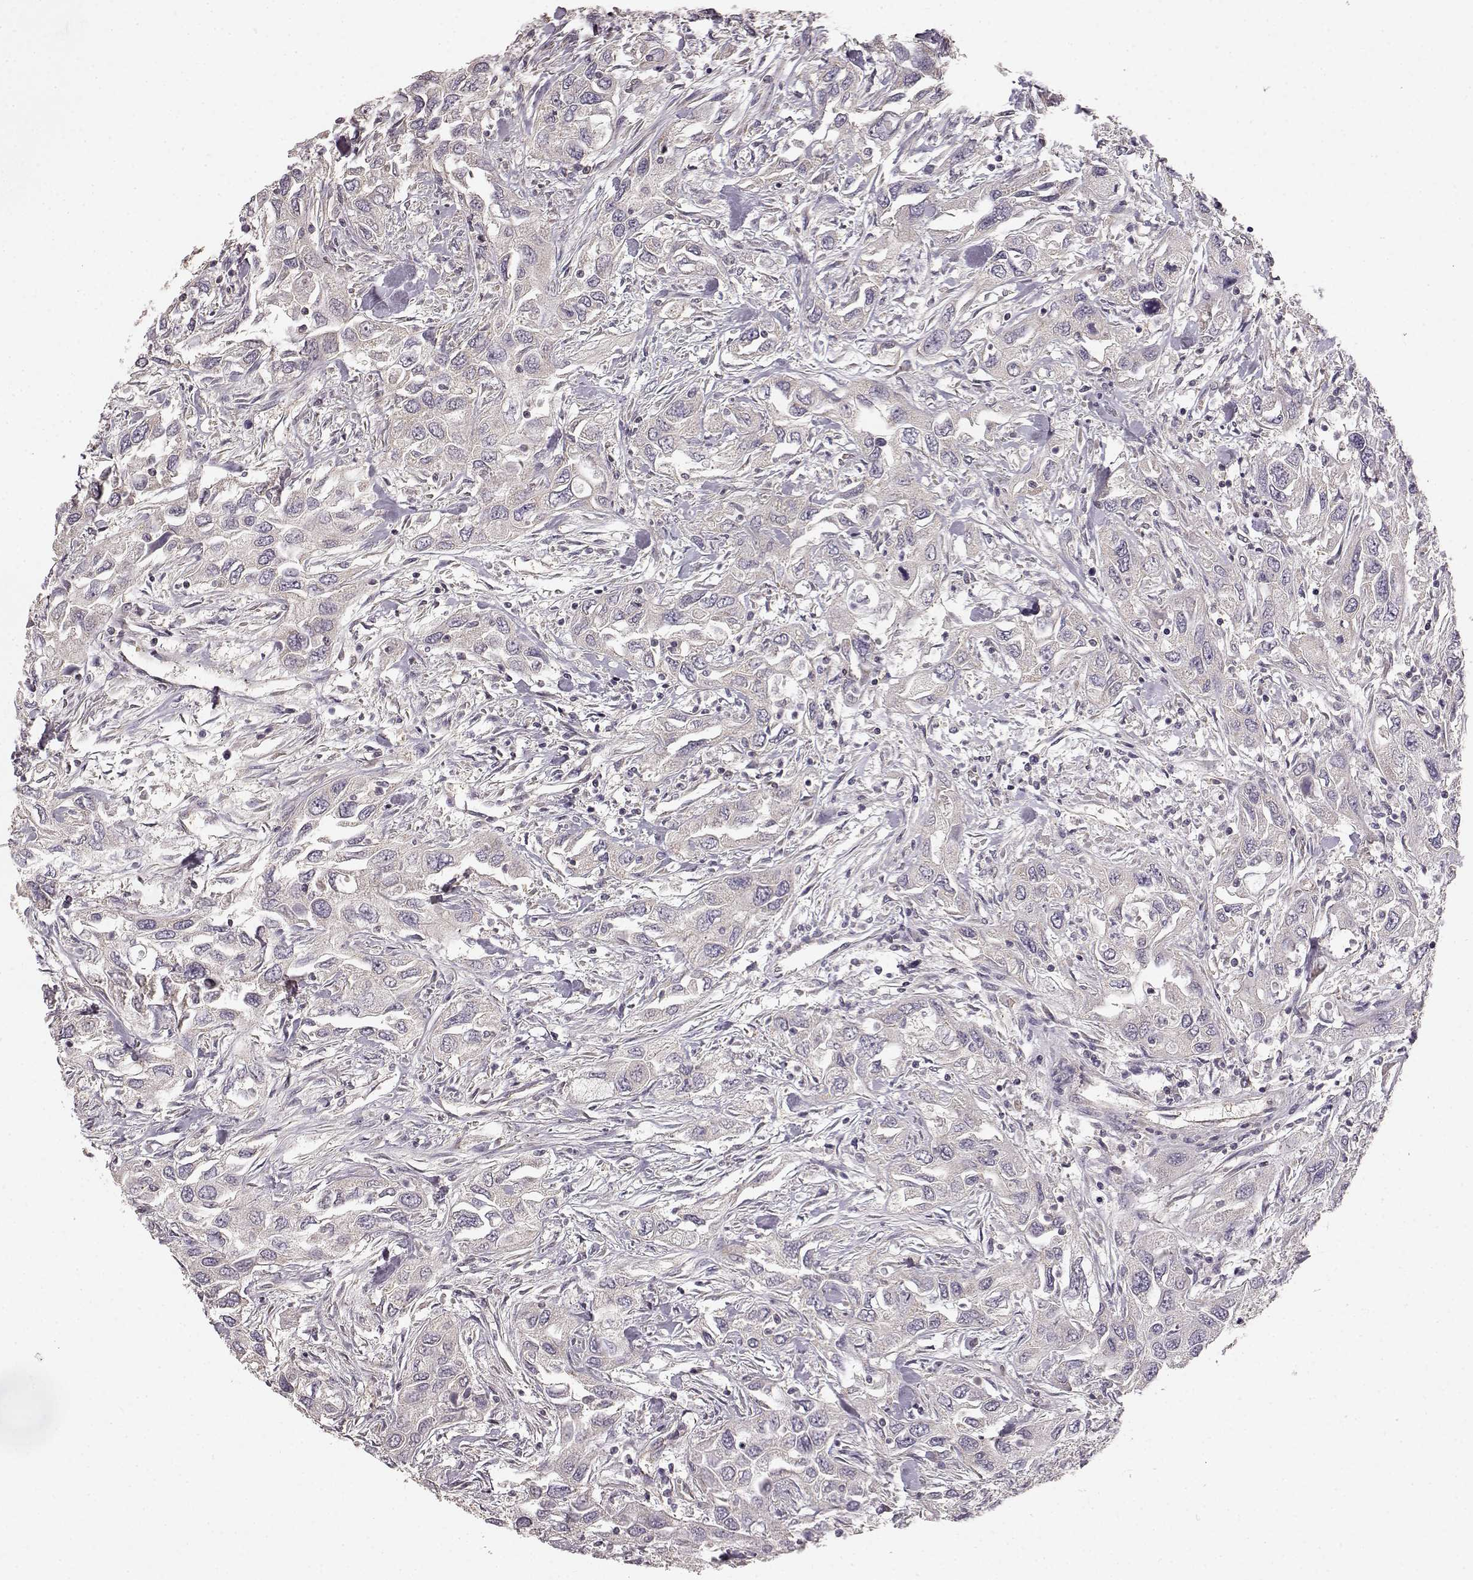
{"staining": {"intensity": "negative", "quantity": "none", "location": "none"}, "tissue": "urothelial cancer", "cell_type": "Tumor cells", "image_type": "cancer", "snomed": [{"axis": "morphology", "description": "Urothelial carcinoma, High grade"}, {"axis": "topography", "description": "Urinary bladder"}], "caption": "High magnification brightfield microscopy of urothelial carcinoma (high-grade) stained with DAB (brown) and counterstained with hematoxylin (blue): tumor cells show no significant expression.", "gene": "ERBB3", "patient": {"sex": "male", "age": 76}}